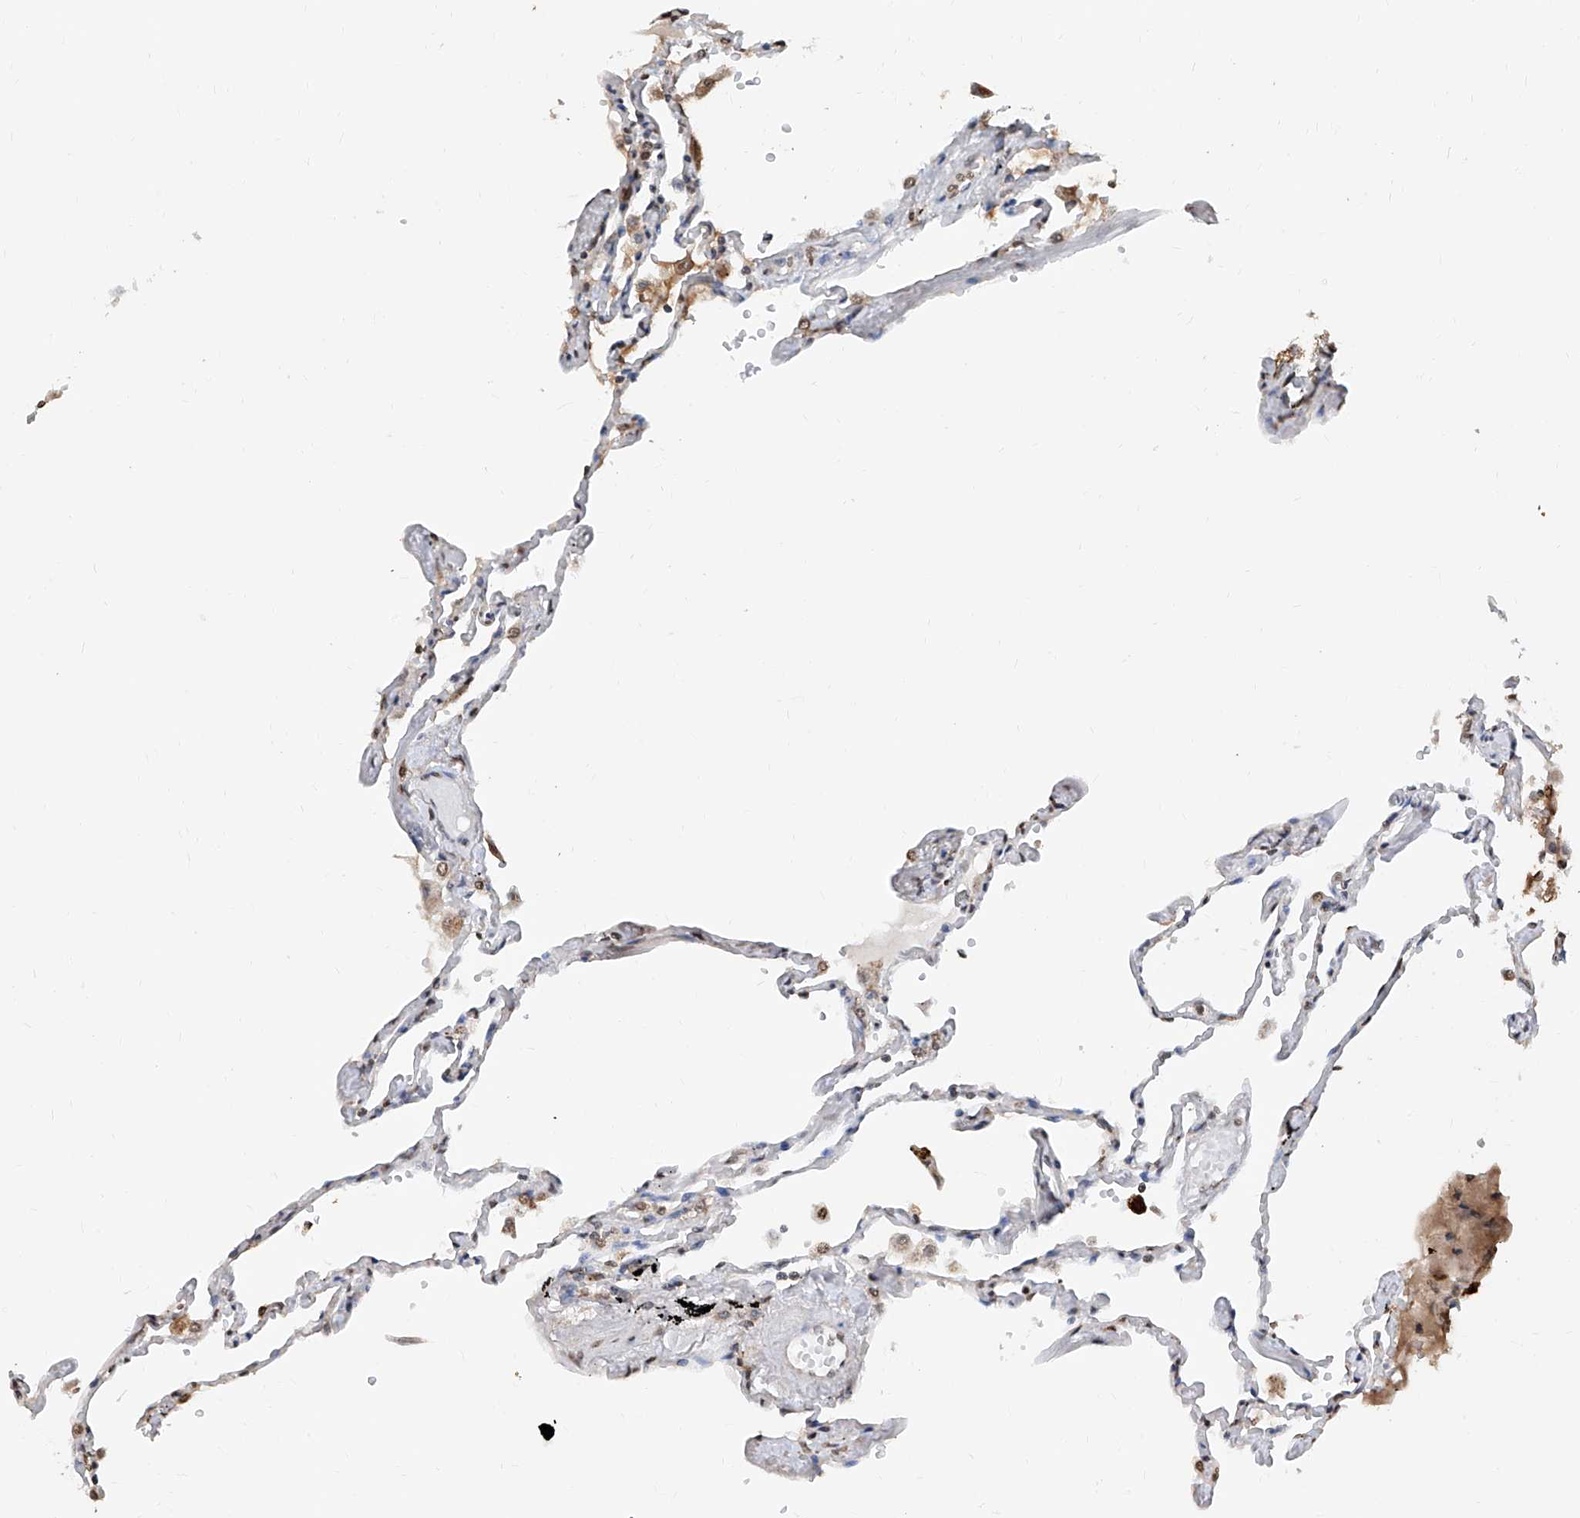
{"staining": {"intensity": "weak", "quantity": "25%-75%", "location": "cytoplasmic/membranous"}, "tissue": "lung", "cell_type": "Alveolar cells", "image_type": "normal", "snomed": [{"axis": "morphology", "description": "Normal tissue, NOS"}, {"axis": "topography", "description": "Lung"}], "caption": "Protein expression analysis of unremarkable human lung reveals weak cytoplasmic/membranous positivity in approximately 25%-75% of alveolar cells.", "gene": "RP9", "patient": {"sex": "female", "age": 67}}